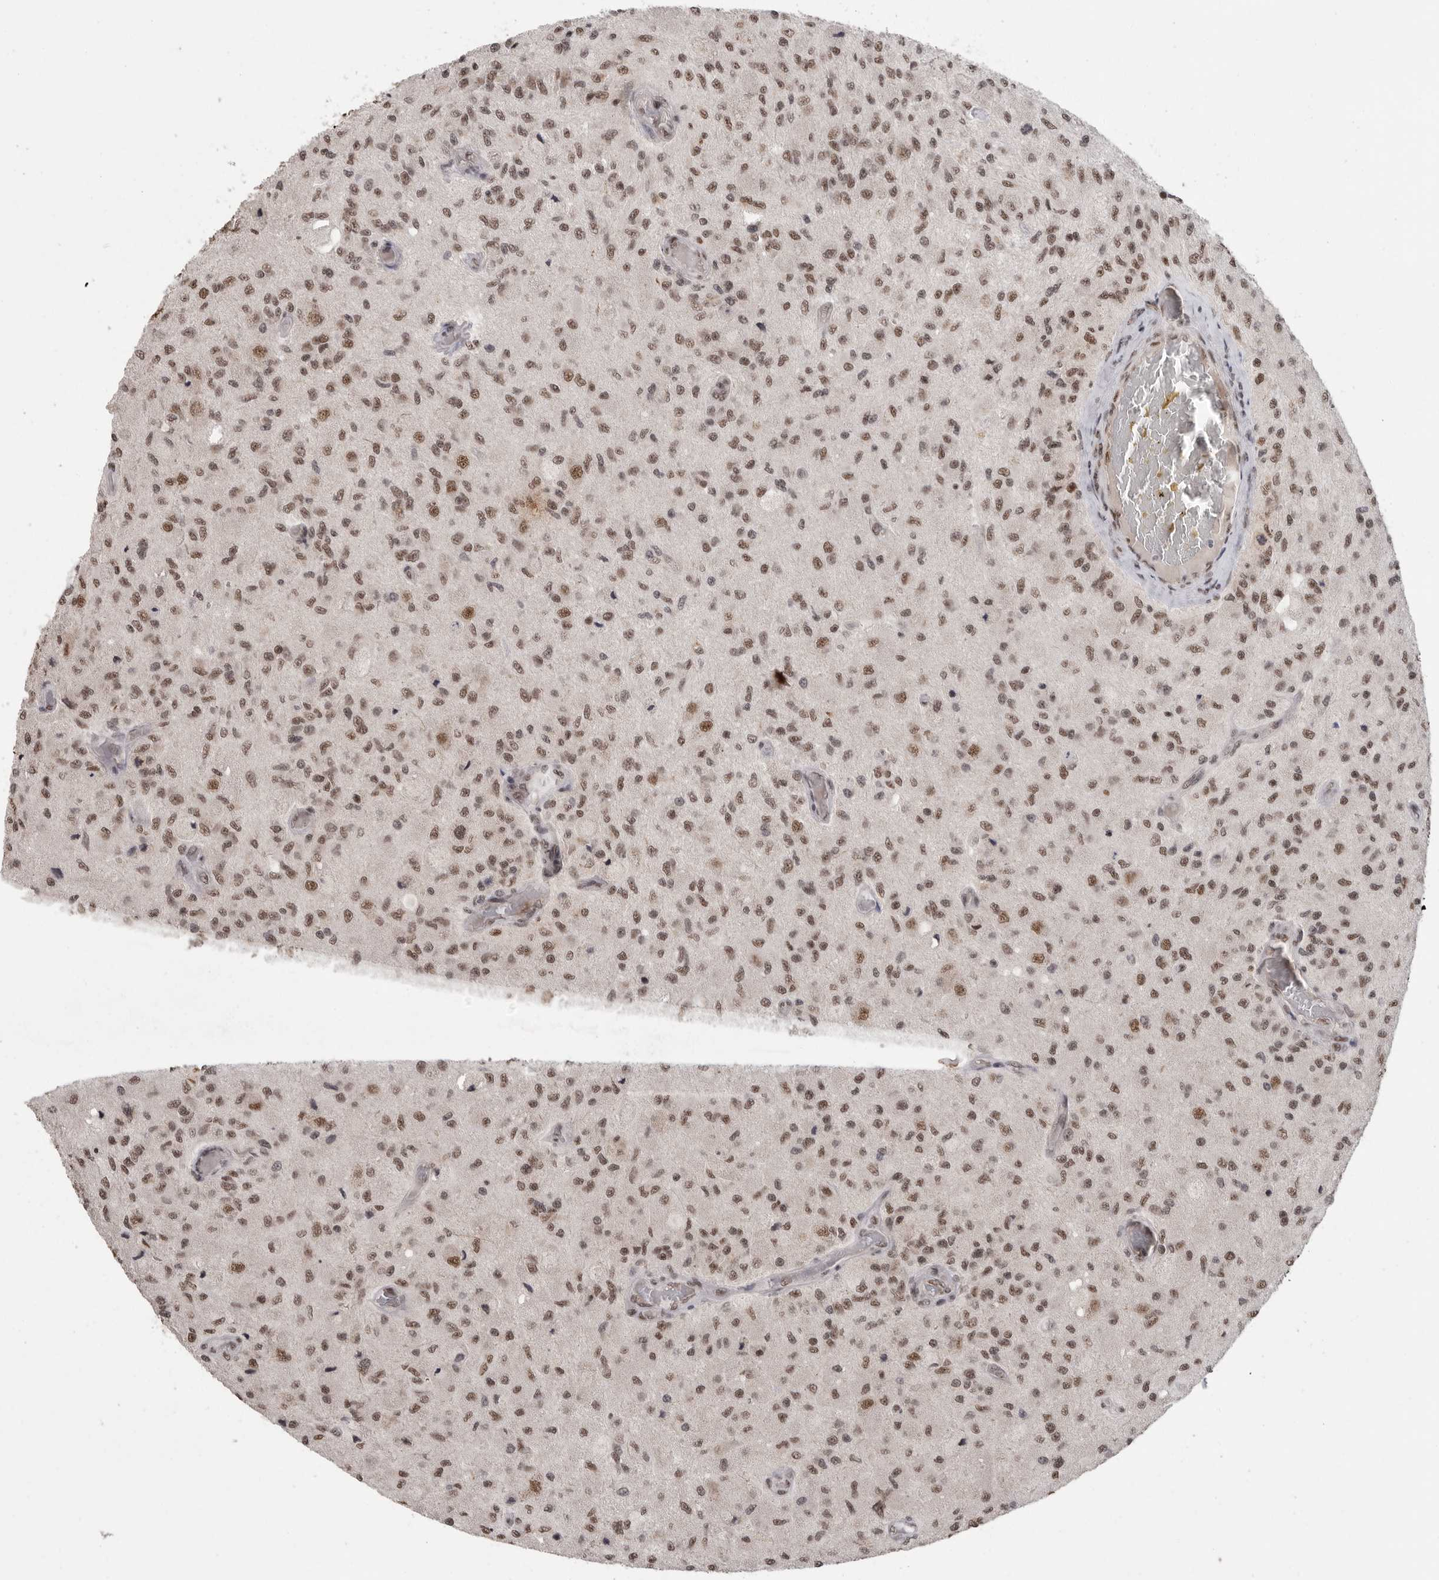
{"staining": {"intensity": "moderate", "quantity": ">75%", "location": "nuclear"}, "tissue": "glioma", "cell_type": "Tumor cells", "image_type": "cancer", "snomed": [{"axis": "morphology", "description": "Normal tissue, NOS"}, {"axis": "morphology", "description": "Glioma, malignant, High grade"}, {"axis": "topography", "description": "Cerebral cortex"}], "caption": "There is medium levels of moderate nuclear positivity in tumor cells of malignant glioma (high-grade), as demonstrated by immunohistochemical staining (brown color).", "gene": "PPP1R10", "patient": {"sex": "male", "age": 77}}